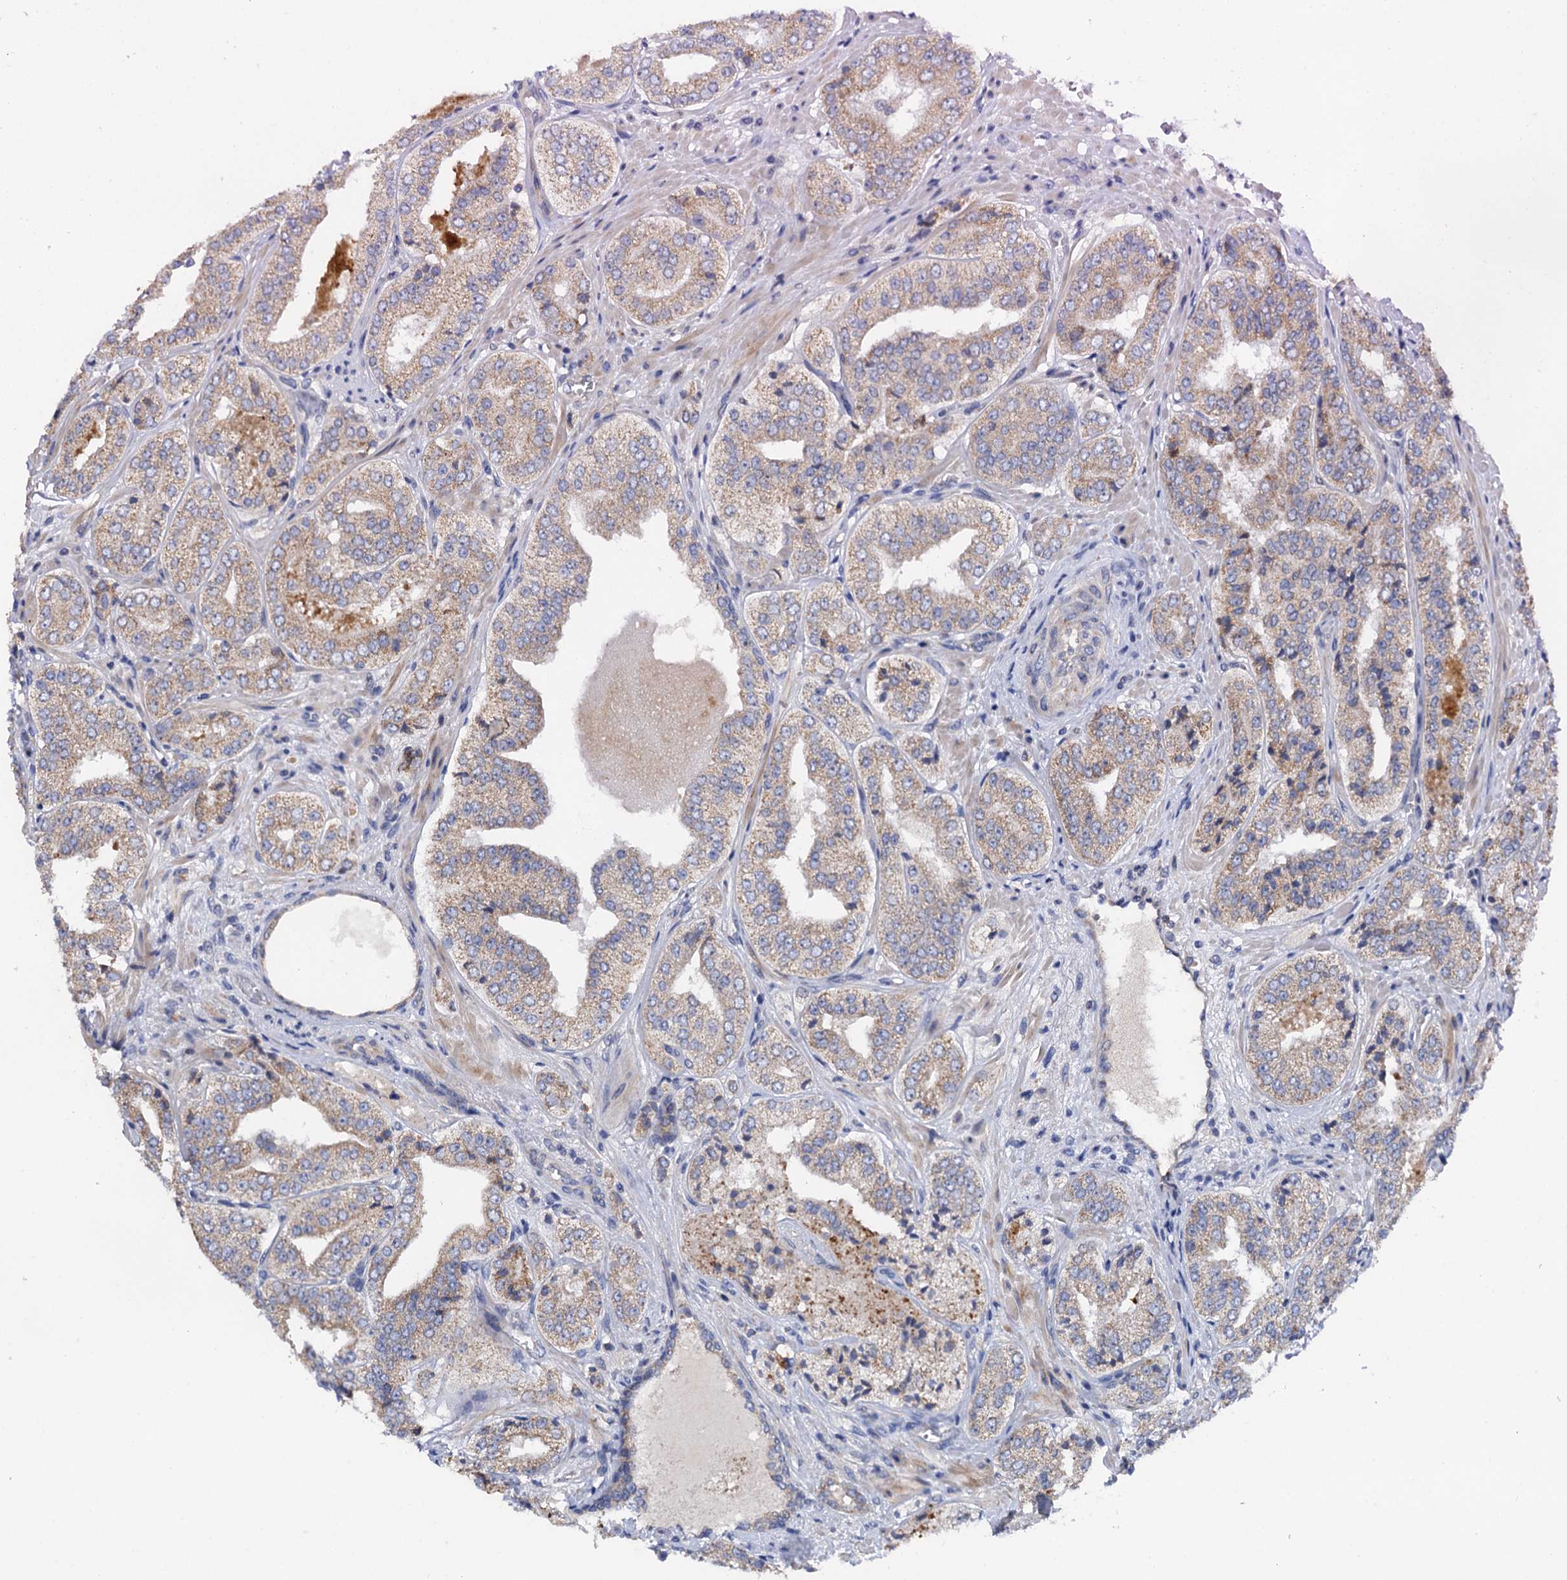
{"staining": {"intensity": "moderate", "quantity": "<25%", "location": "cytoplasmic/membranous"}, "tissue": "prostate cancer", "cell_type": "Tumor cells", "image_type": "cancer", "snomed": [{"axis": "morphology", "description": "Adenocarcinoma, High grade"}, {"axis": "topography", "description": "Prostate"}], "caption": "Tumor cells demonstrate low levels of moderate cytoplasmic/membranous staining in approximately <25% of cells in prostate adenocarcinoma (high-grade).", "gene": "MRPL48", "patient": {"sex": "male", "age": 71}}